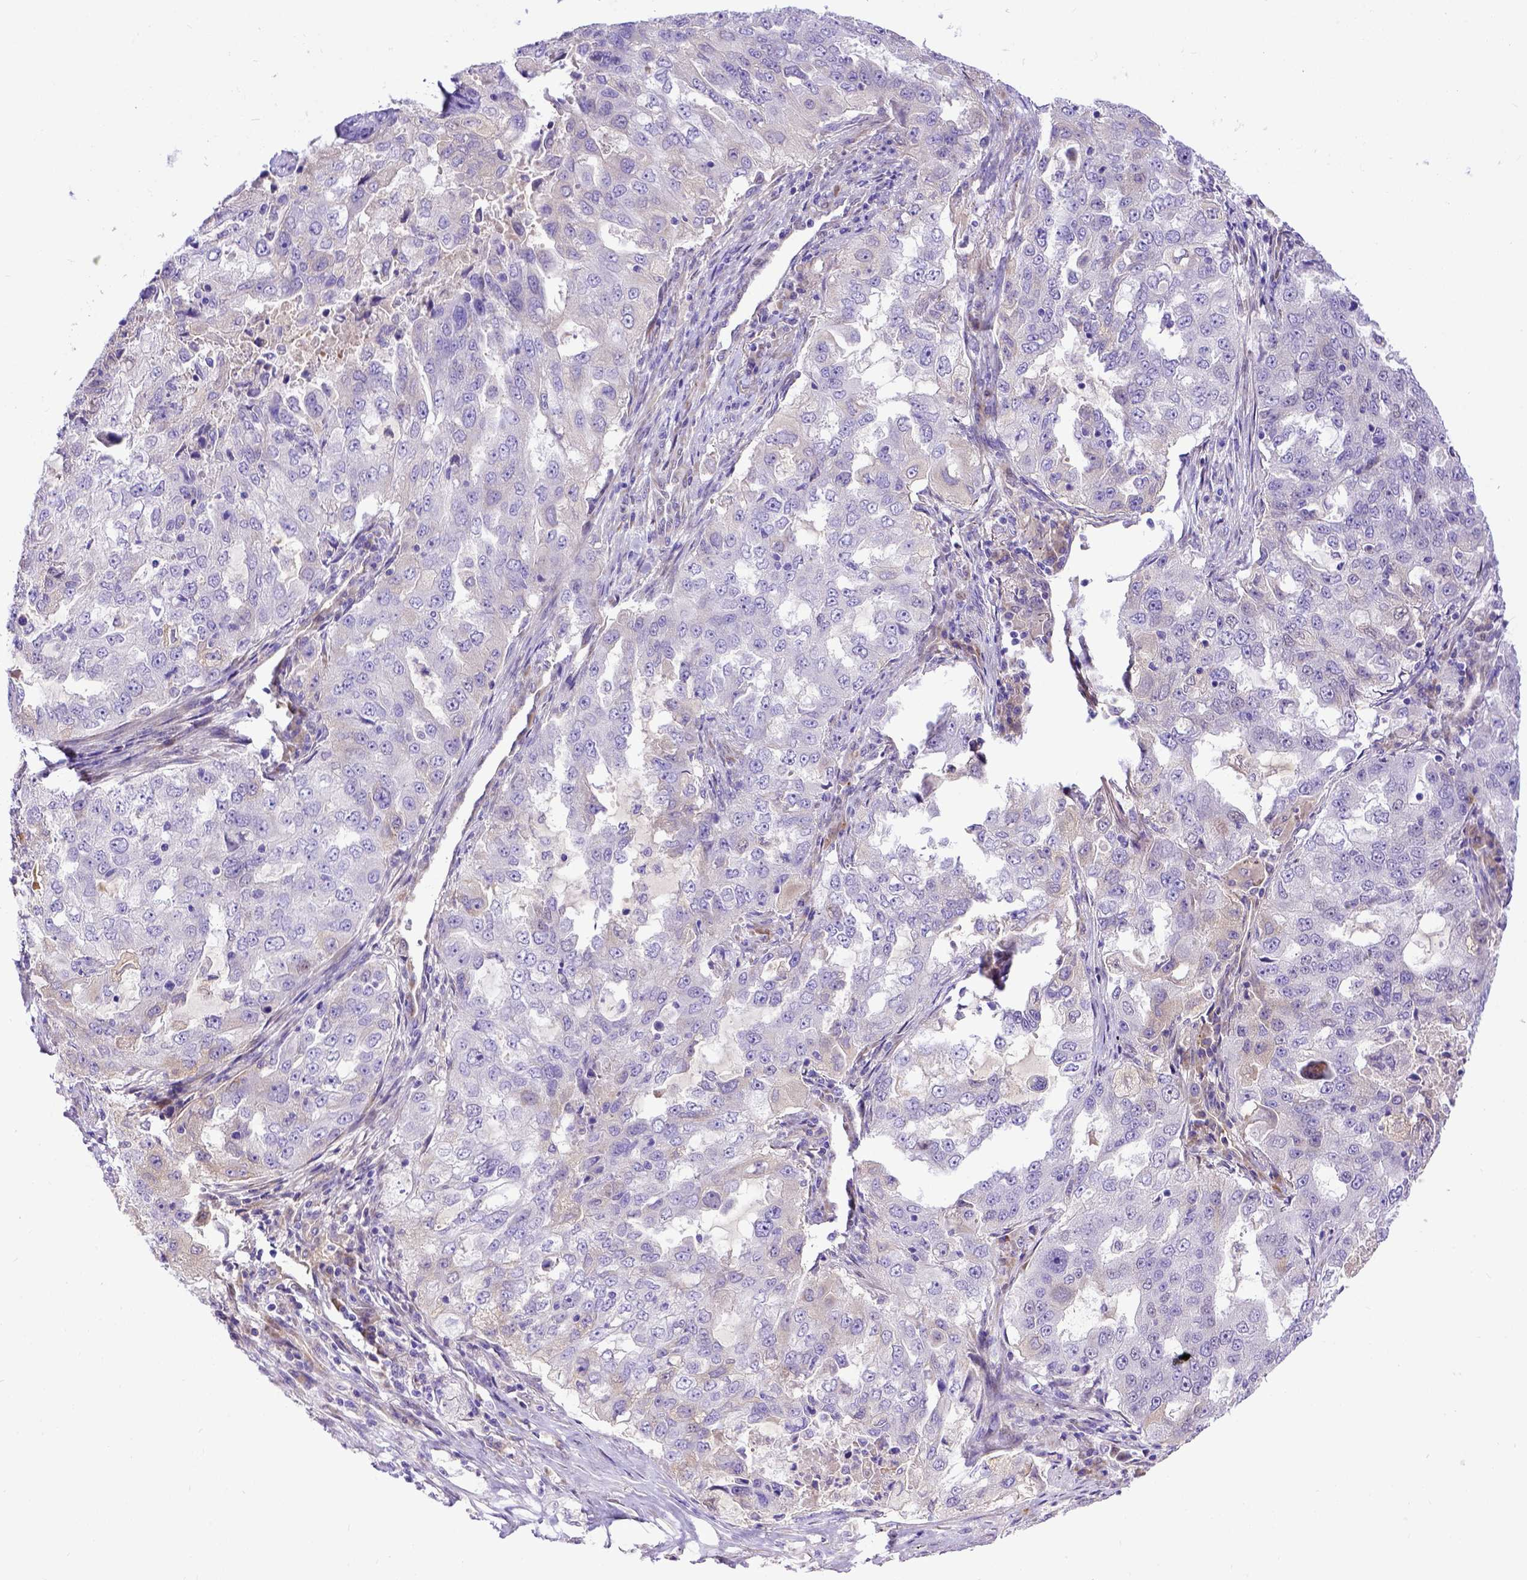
{"staining": {"intensity": "negative", "quantity": "none", "location": "none"}, "tissue": "lung cancer", "cell_type": "Tumor cells", "image_type": "cancer", "snomed": [{"axis": "morphology", "description": "Adenocarcinoma, NOS"}, {"axis": "topography", "description": "Lung"}], "caption": "Tumor cells show no significant protein expression in adenocarcinoma (lung). (Immunohistochemistry, brightfield microscopy, high magnification).", "gene": "CFAP300", "patient": {"sex": "female", "age": 61}}